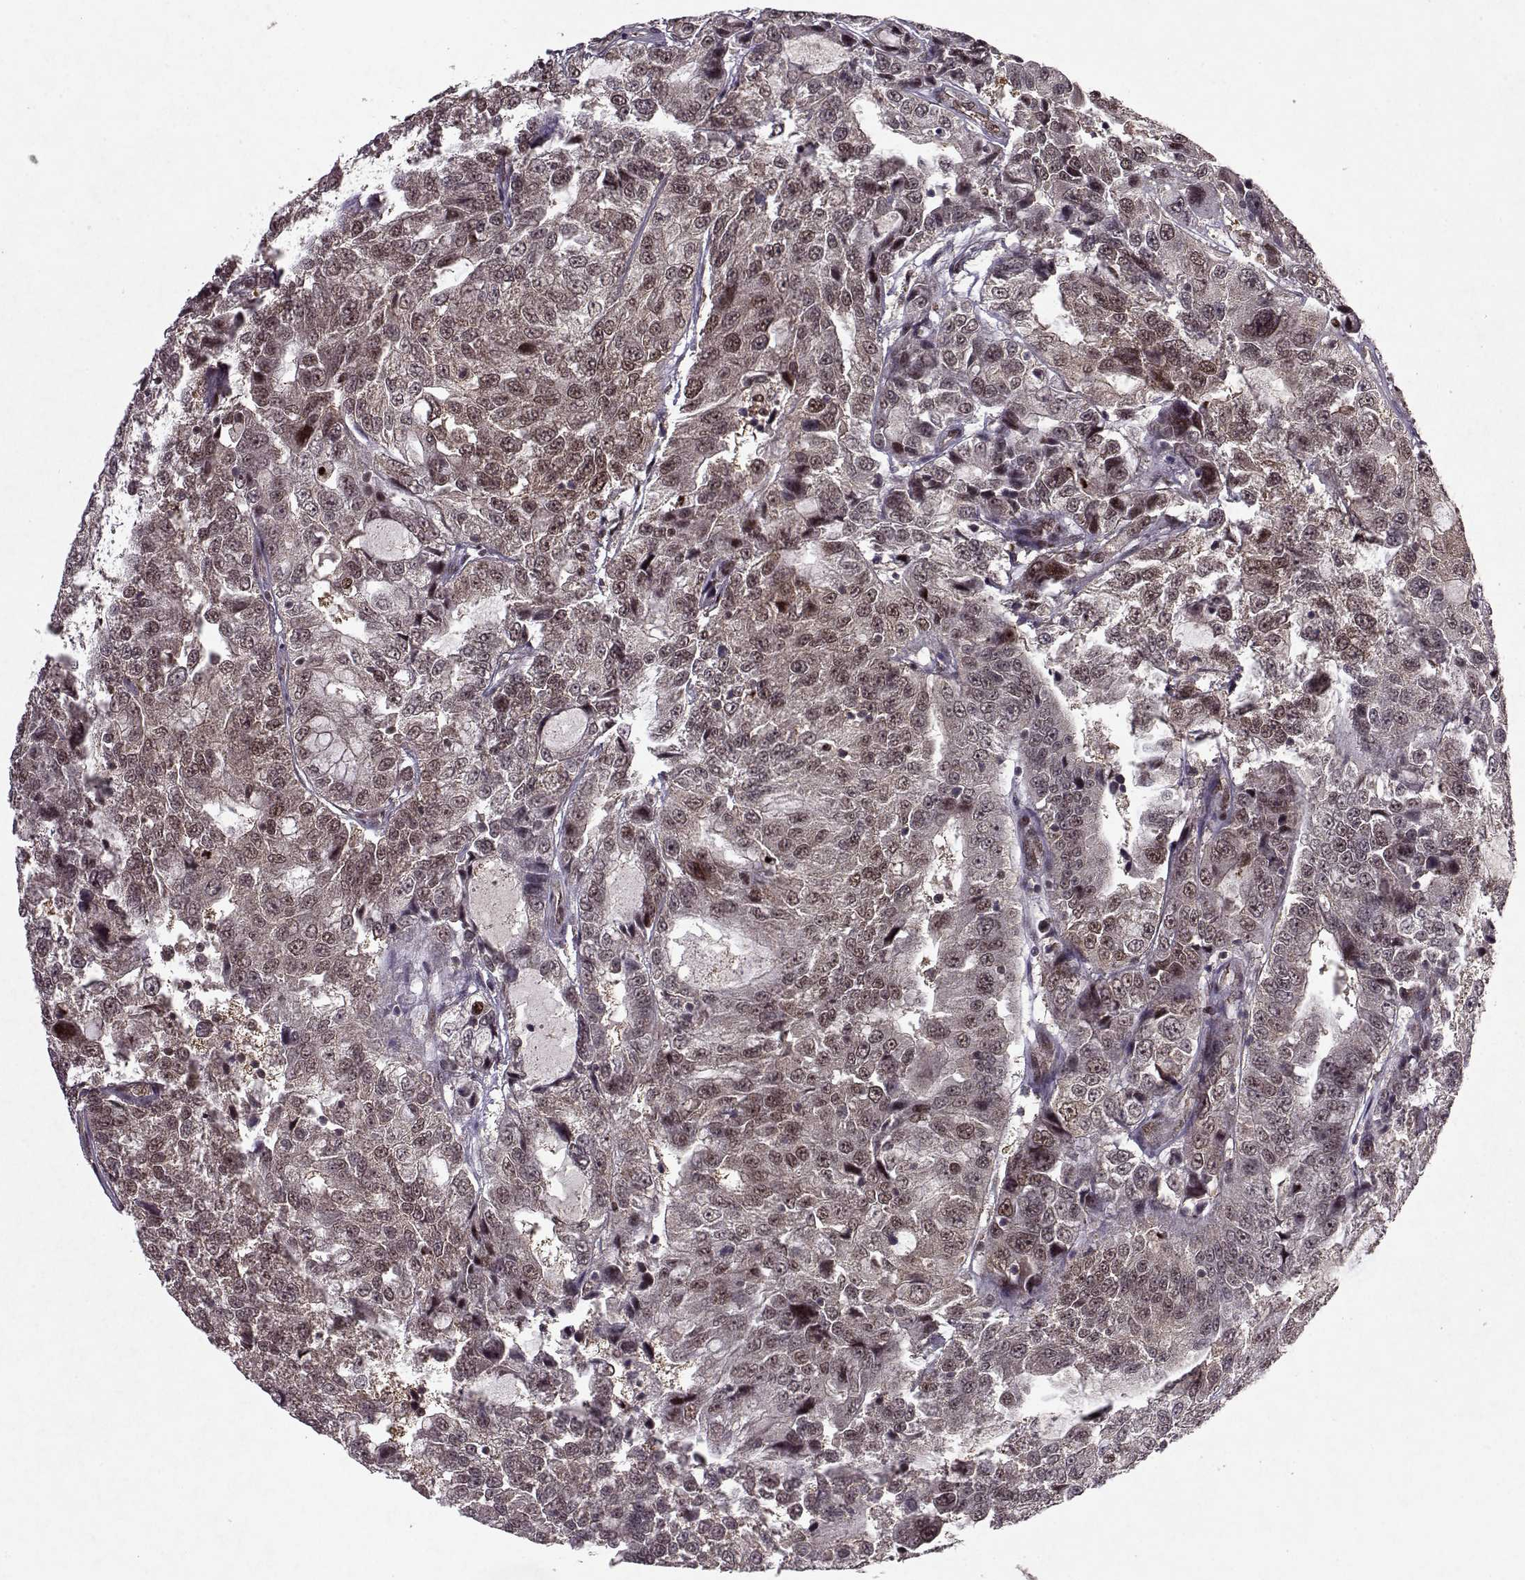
{"staining": {"intensity": "weak", "quantity": ">75%", "location": "cytoplasmic/membranous,nuclear"}, "tissue": "urothelial cancer", "cell_type": "Tumor cells", "image_type": "cancer", "snomed": [{"axis": "morphology", "description": "Urothelial carcinoma, NOS"}, {"axis": "morphology", "description": "Urothelial carcinoma, High grade"}, {"axis": "topography", "description": "Urinary bladder"}], "caption": "The immunohistochemical stain shows weak cytoplasmic/membranous and nuclear staining in tumor cells of transitional cell carcinoma tissue.", "gene": "PSMA7", "patient": {"sex": "female", "age": 73}}